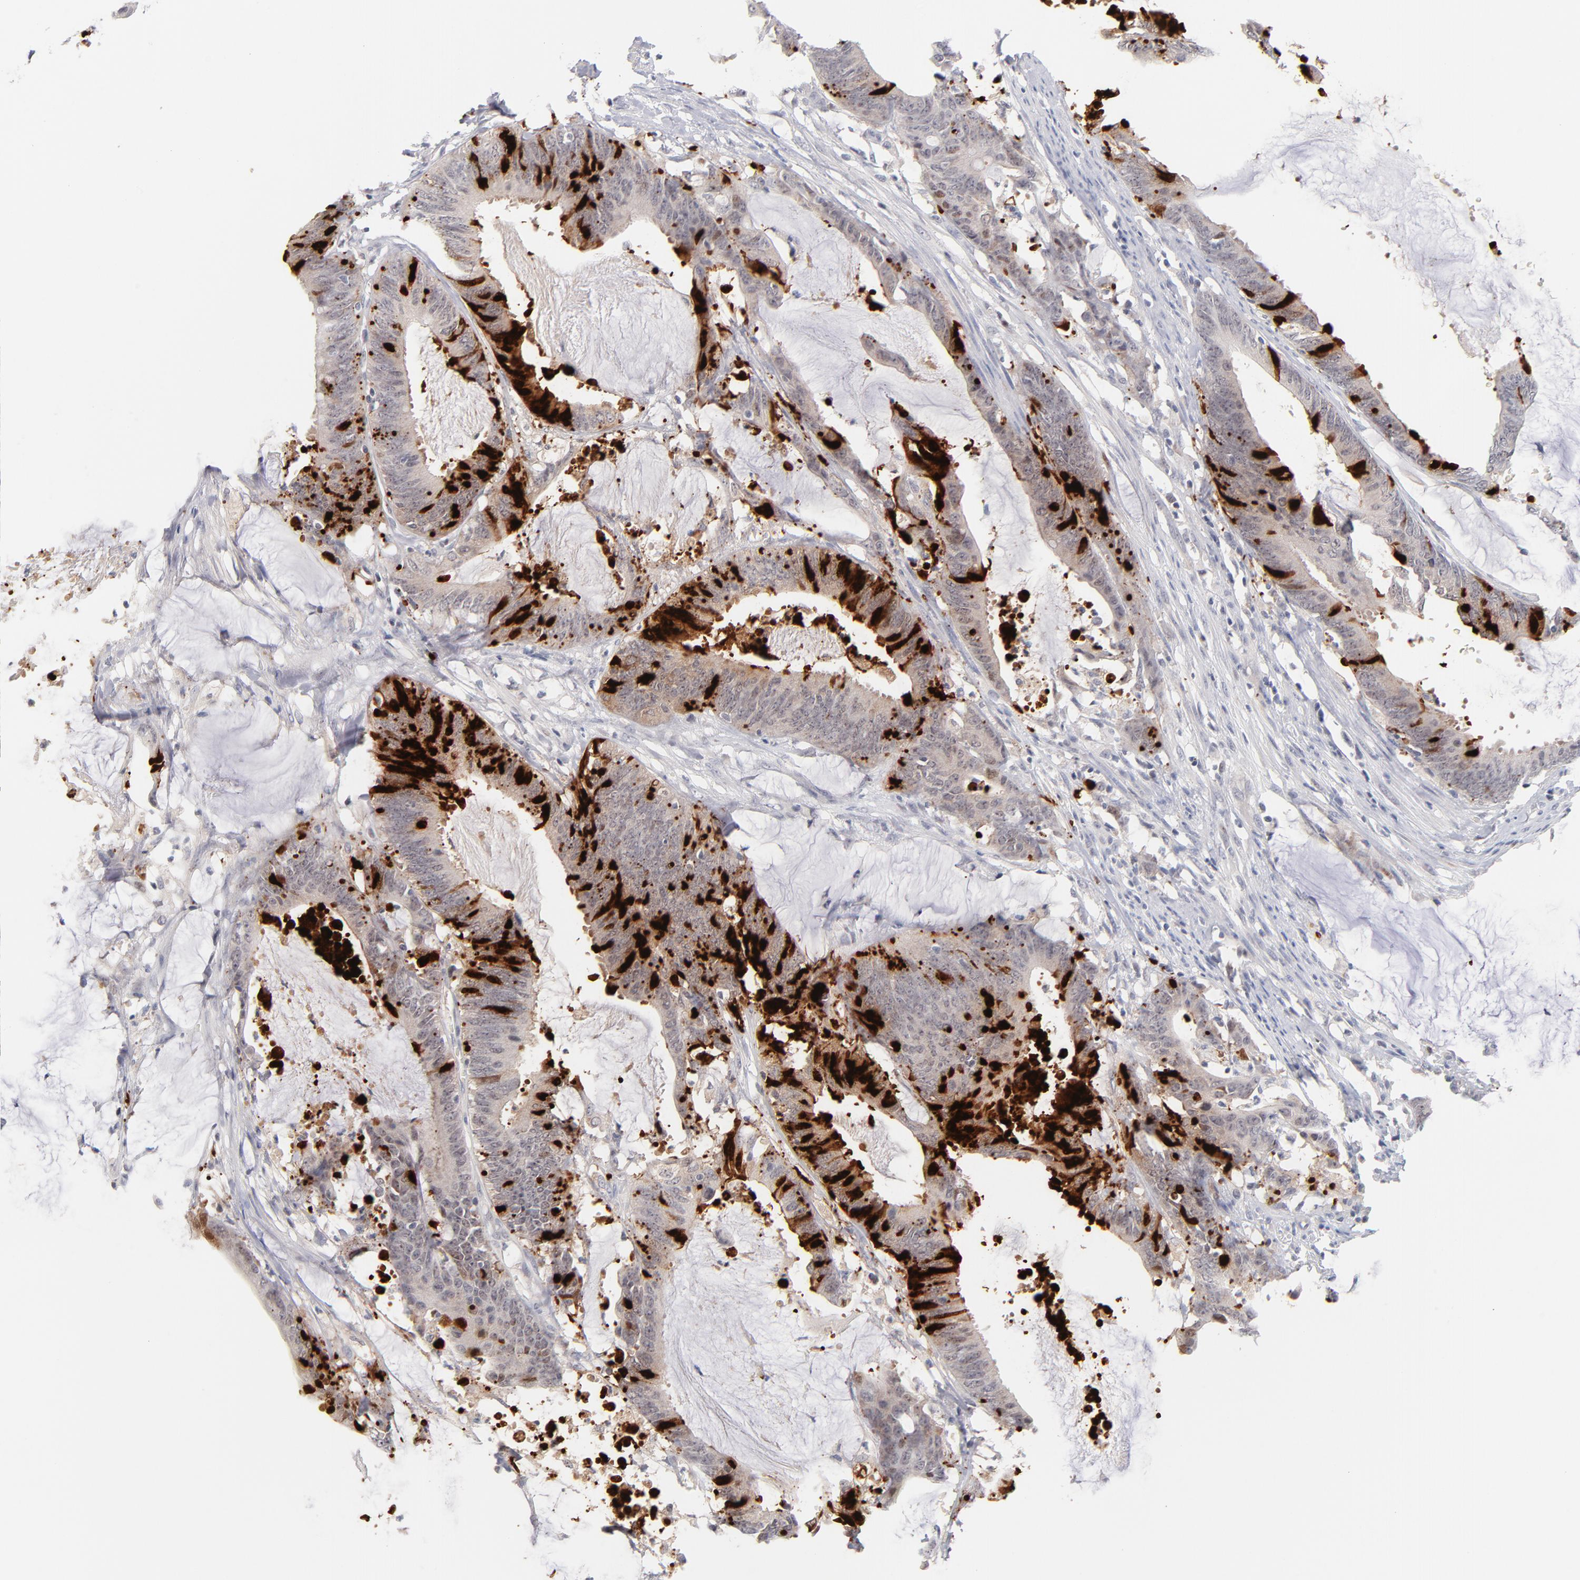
{"staining": {"intensity": "strong", "quantity": "25%-75%", "location": "nuclear"}, "tissue": "colorectal cancer", "cell_type": "Tumor cells", "image_type": "cancer", "snomed": [{"axis": "morphology", "description": "Adenocarcinoma, NOS"}, {"axis": "topography", "description": "Rectum"}], "caption": "Immunohistochemistry (IHC) histopathology image of adenocarcinoma (colorectal) stained for a protein (brown), which demonstrates high levels of strong nuclear expression in about 25%-75% of tumor cells.", "gene": "PARP1", "patient": {"sex": "female", "age": 66}}